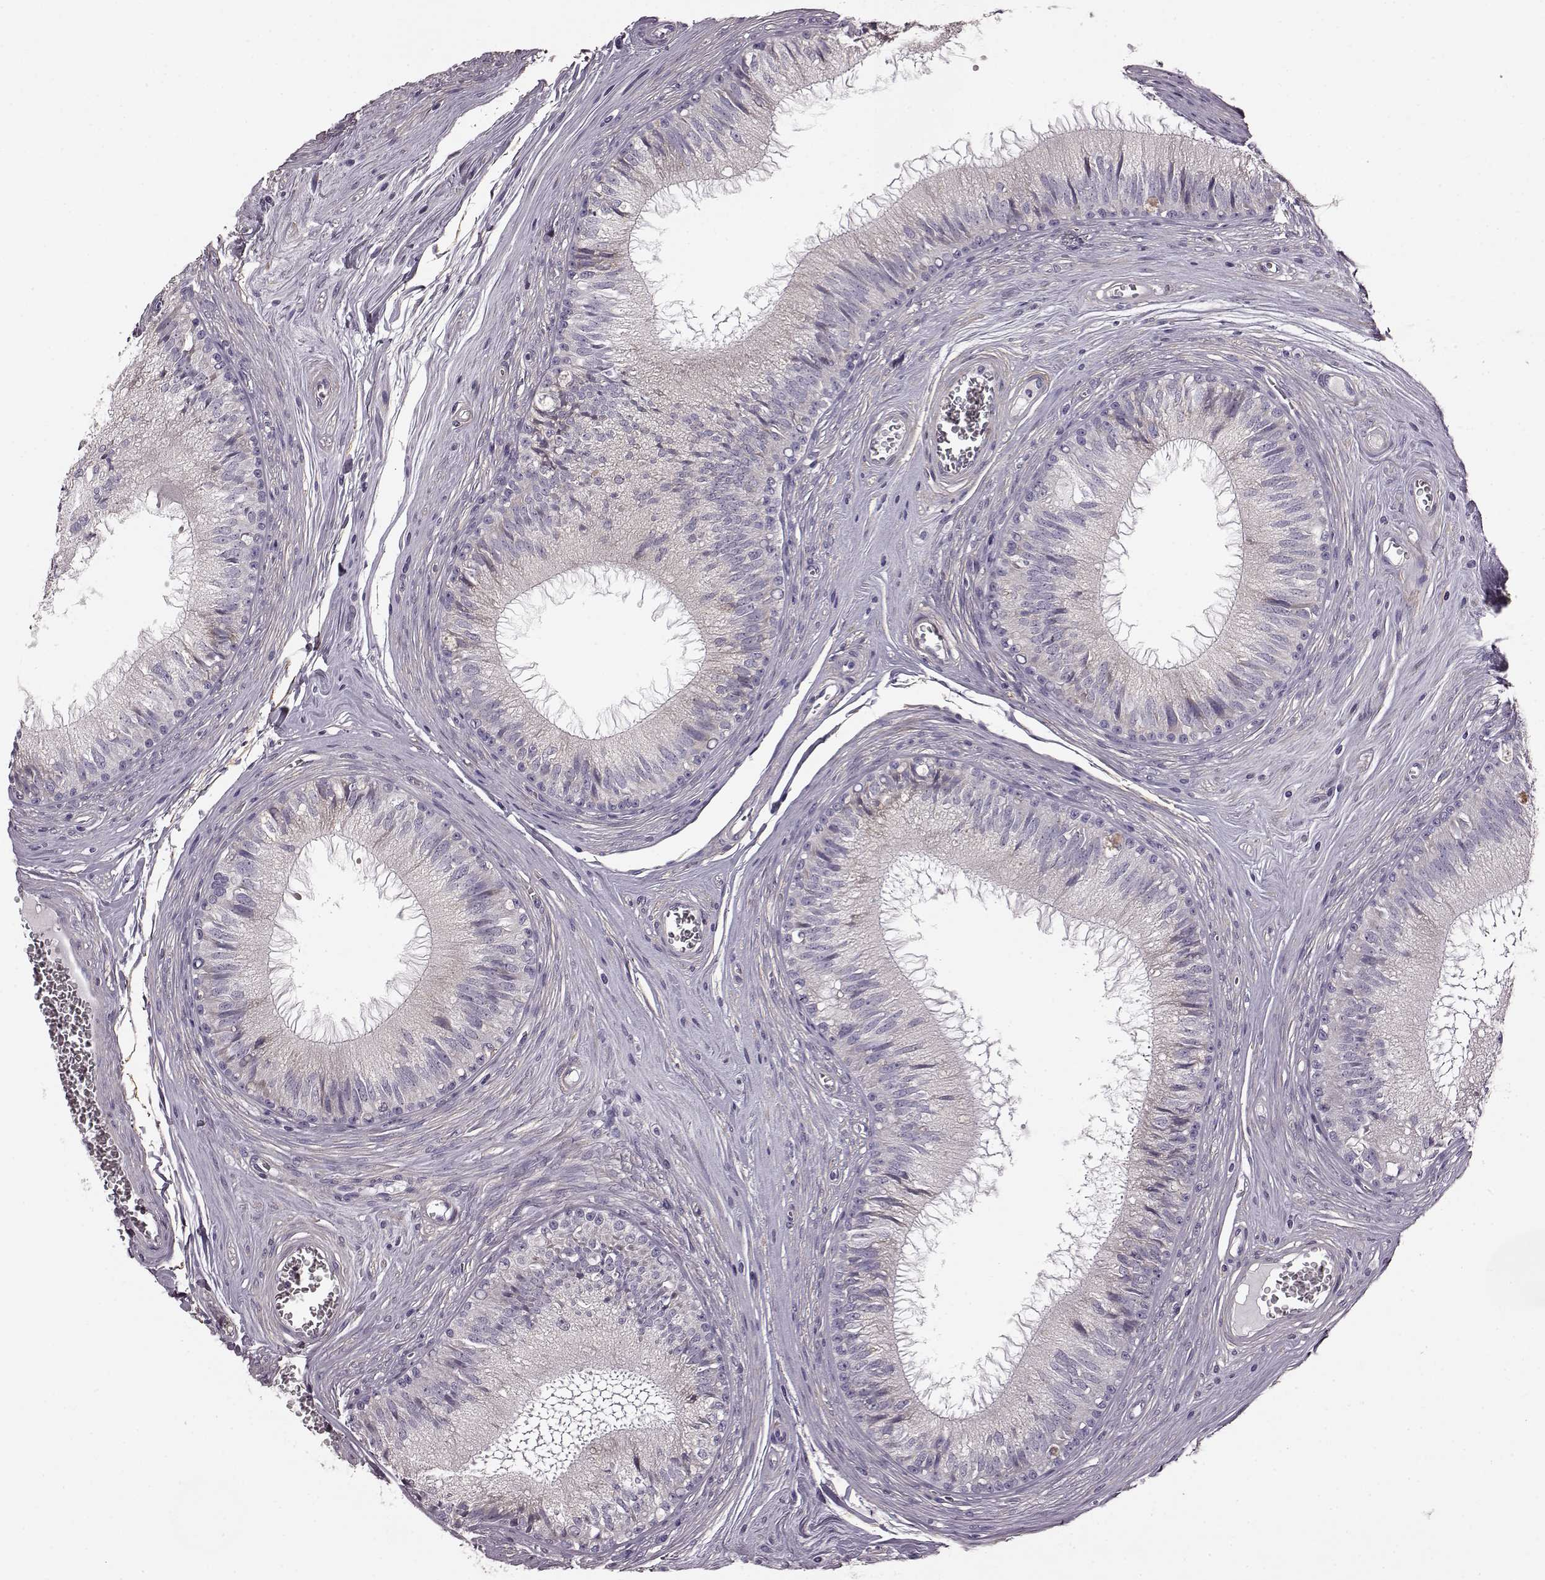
{"staining": {"intensity": "negative", "quantity": "none", "location": "none"}, "tissue": "epididymis", "cell_type": "Glandular cells", "image_type": "normal", "snomed": [{"axis": "morphology", "description": "Normal tissue, NOS"}, {"axis": "topography", "description": "Epididymis"}], "caption": "Photomicrograph shows no significant protein expression in glandular cells of benign epididymis.", "gene": "GRK1", "patient": {"sex": "male", "age": 37}}